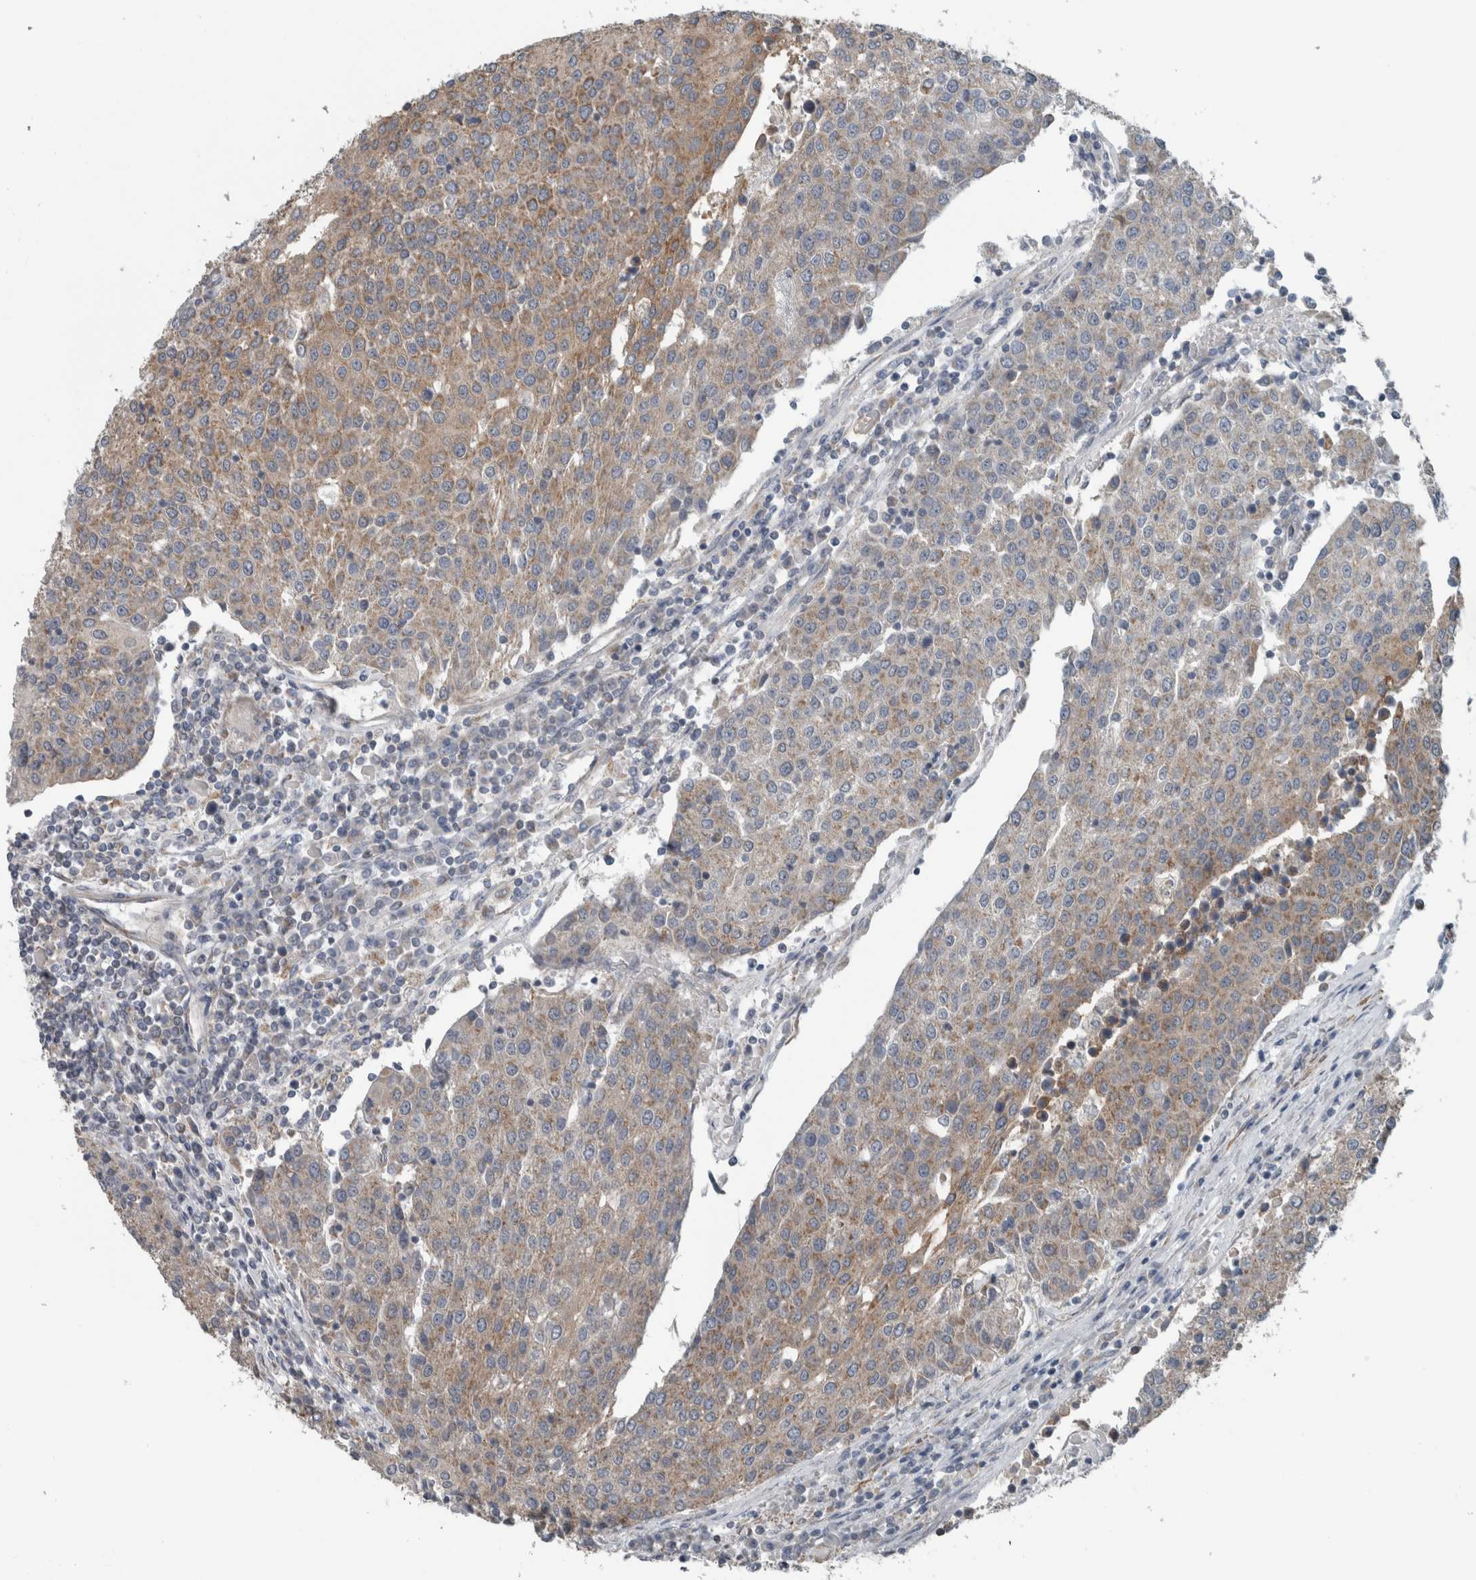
{"staining": {"intensity": "moderate", "quantity": ">75%", "location": "cytoplasmic/membranous"}, "tissue": "urothelial cancer", "cell_type": "Tumor cells", "image_type": "cancer", "snomed": [{"axis": "morphology", "description": "Urothelial carcinoma, High grade"}, {"axis": "topography", "description": "Urinary bladder"}], "caption": "Tumor cells show medium levels of moderate cytoplasmic/membranous staining in approximately >75% of cells in human urothelial cancer. Nuclei are stained in blue.", "gene": "ARMC1", "patient": {"sex": "female", "age": 85}}